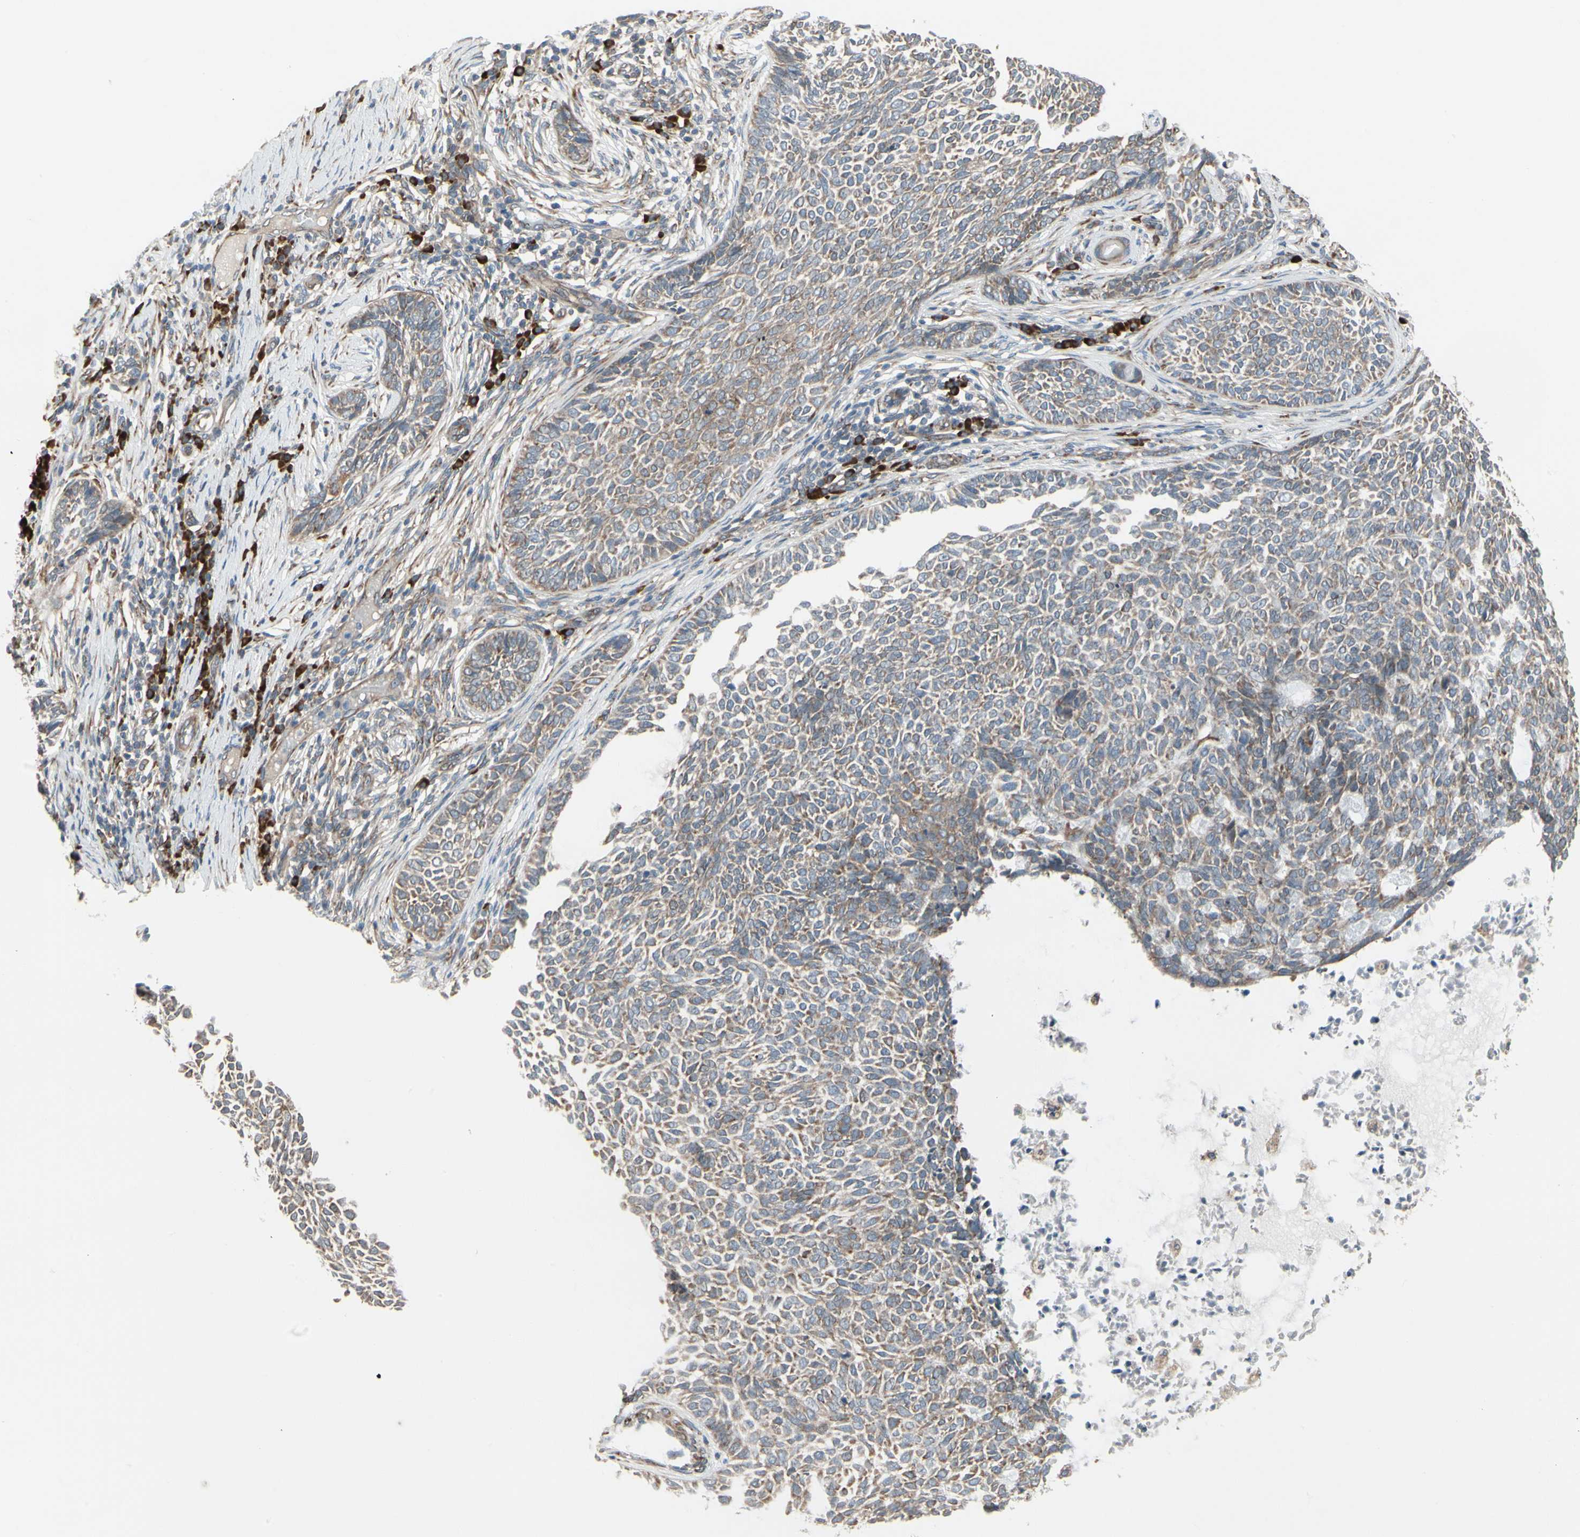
{"staining": {"intensity": "weak", "quantity": ">75%", "location": "cytoplasmic/membranous"}, "tissue": "skin cancer", "cell_type": "Tumor cells", "image_type": "cancer", "snomed": [{"axis": "morphology", "description": "Basal cell carcinoma"}, {"axis": "topography", "description": "Skin"}], "caption": "Protein analysis of skin basal cell carcinoma tissue exhibits weak cytoplasmic/membranous expression in approximately >75% of tumor cells.", "gene": "FNDC3A", "patient": {"sex": "male", "age": 87}}